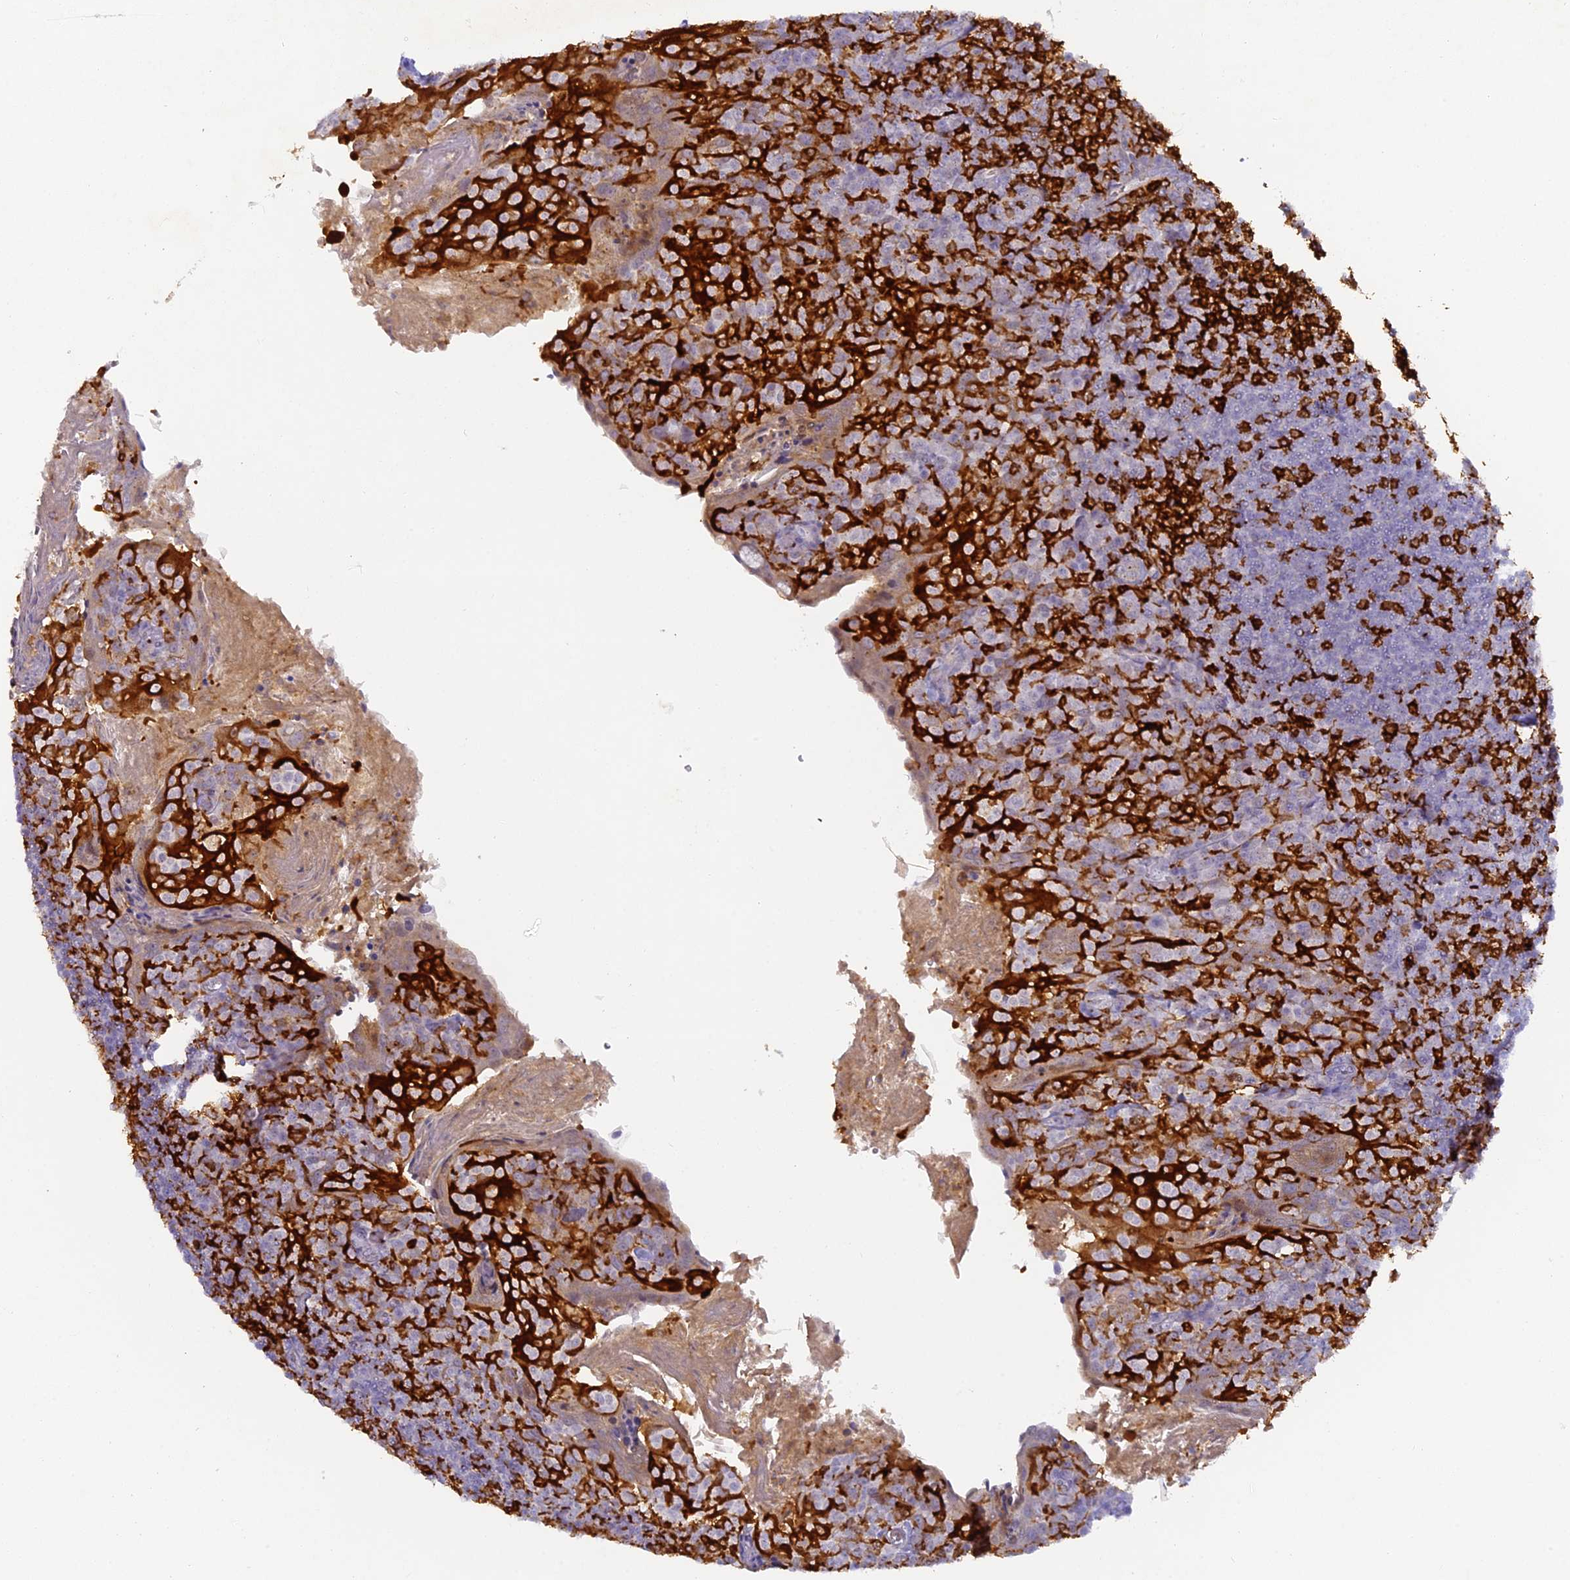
{"staining": {"intensity": "strong", "quantity": "25%-75%", "location": "cytoplasmic/membranous"}, "tissue": "tonsil", "cell_type": "Germinal center cells", "image_type": "normal", "snomed": [{"axis": "morphology", "description": "Normal tissue, NOS"}, {"axis": "topography", "description": "Tonsil"}], "caption": "Strong cytoplasmic/membranous protein expression is seen in approximately 25%-75% of germinal center cells in tonsil.", "gene": "FYB1", "patient": {"sex": "female", "age": 10}}